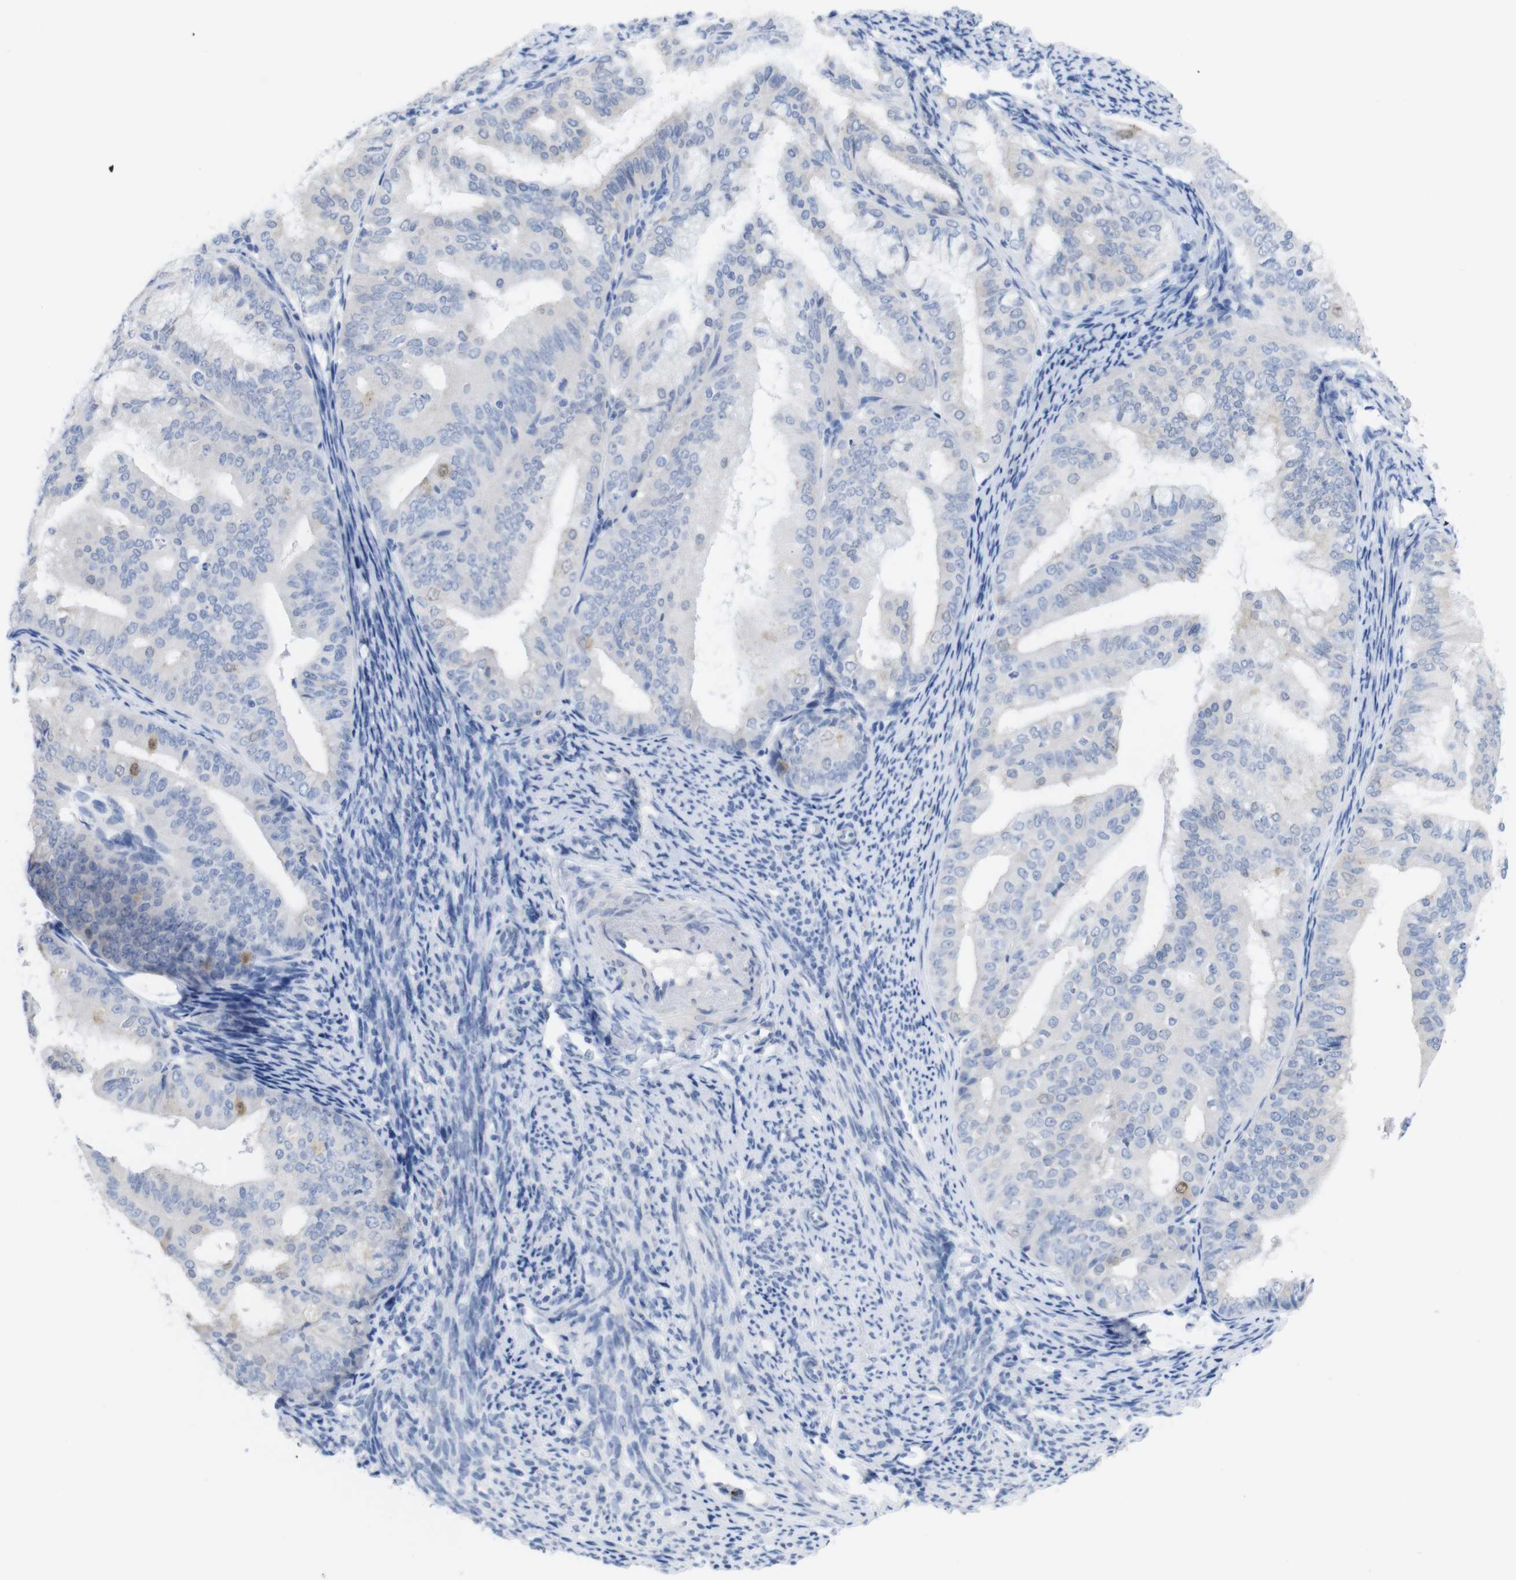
{"staining": {"intensity": "negative", "quantity": "none", "location": "none"}, "tissue": "endometrial cancer", "cell_type": "Tumor cells", "image_type": "cancer", "snomed": [{"axis": "morphology", "description": "Adenocarcinoma, NOS"}, {"axis": "topography", "description": "Endometrium"}], "caption": "This is an immunohistochemistry (IHC) histopathology image of adenocarcinoma (endometrial). There is no positivity in tumor cells.", "gene": "PNMA1", "patient": {"sex": "female", "age": 63}}